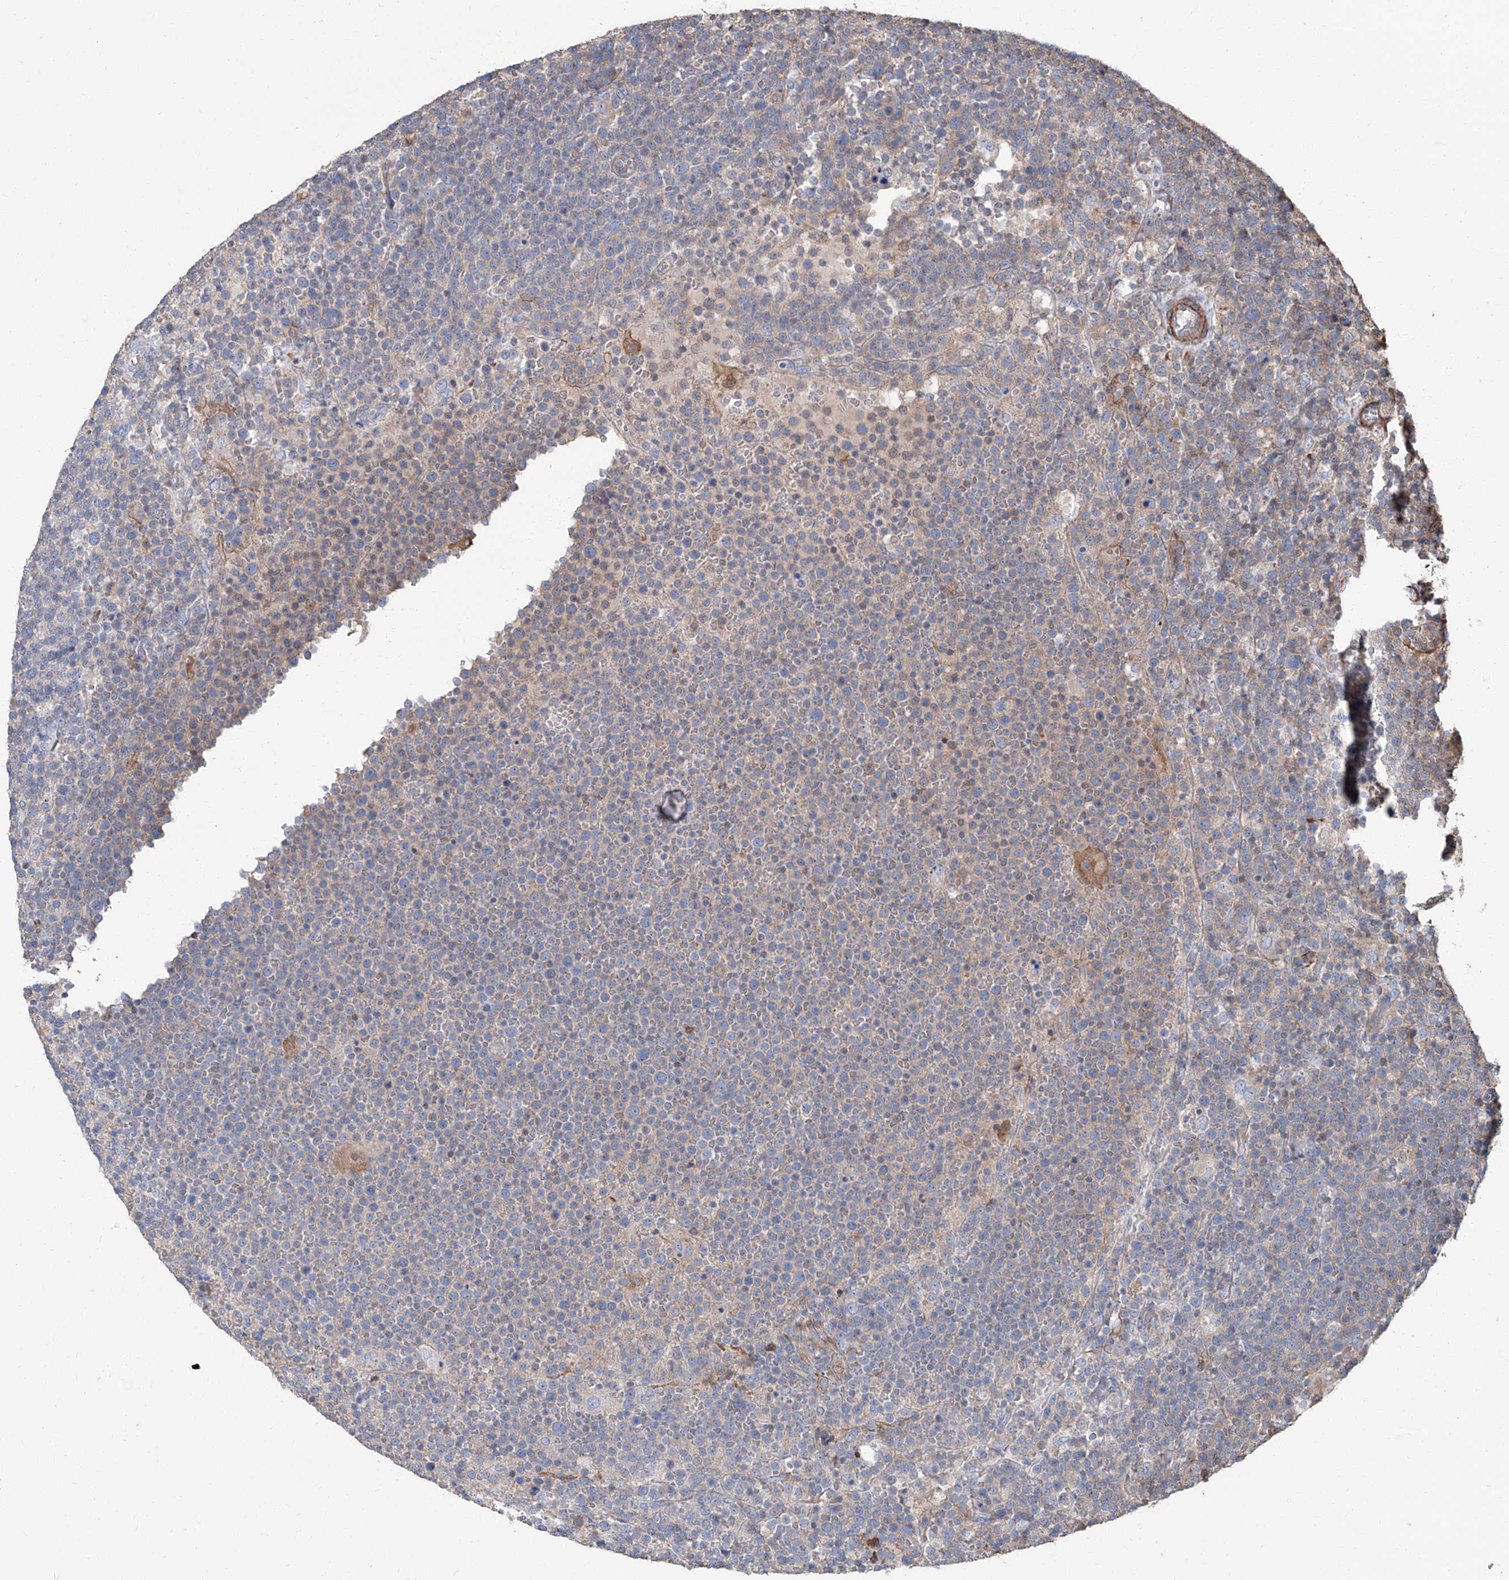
{"staining": {"intensity": "negative", "quantity": "none", "location": "none"}, "tissue": "lymphoma", "cell_type": "Tumor cells", "image_type": "cancer", "snomed": [{"axis": "morphology", "description": "Malignant lymphoma, non-Hodgkin's type, High grade"}, {"axis": "topography", "description": "Lymph node"}], "caption": "Tumor cells are negative for brown protein staining in lymphoma. (Brightfield microscopy of DAB (3,3'-diaminobenzidine) immunohistochemistry (IHC) at high magnification).", "gene": "PIEZO2", "patient": {"sex": "male", "age": 61}}